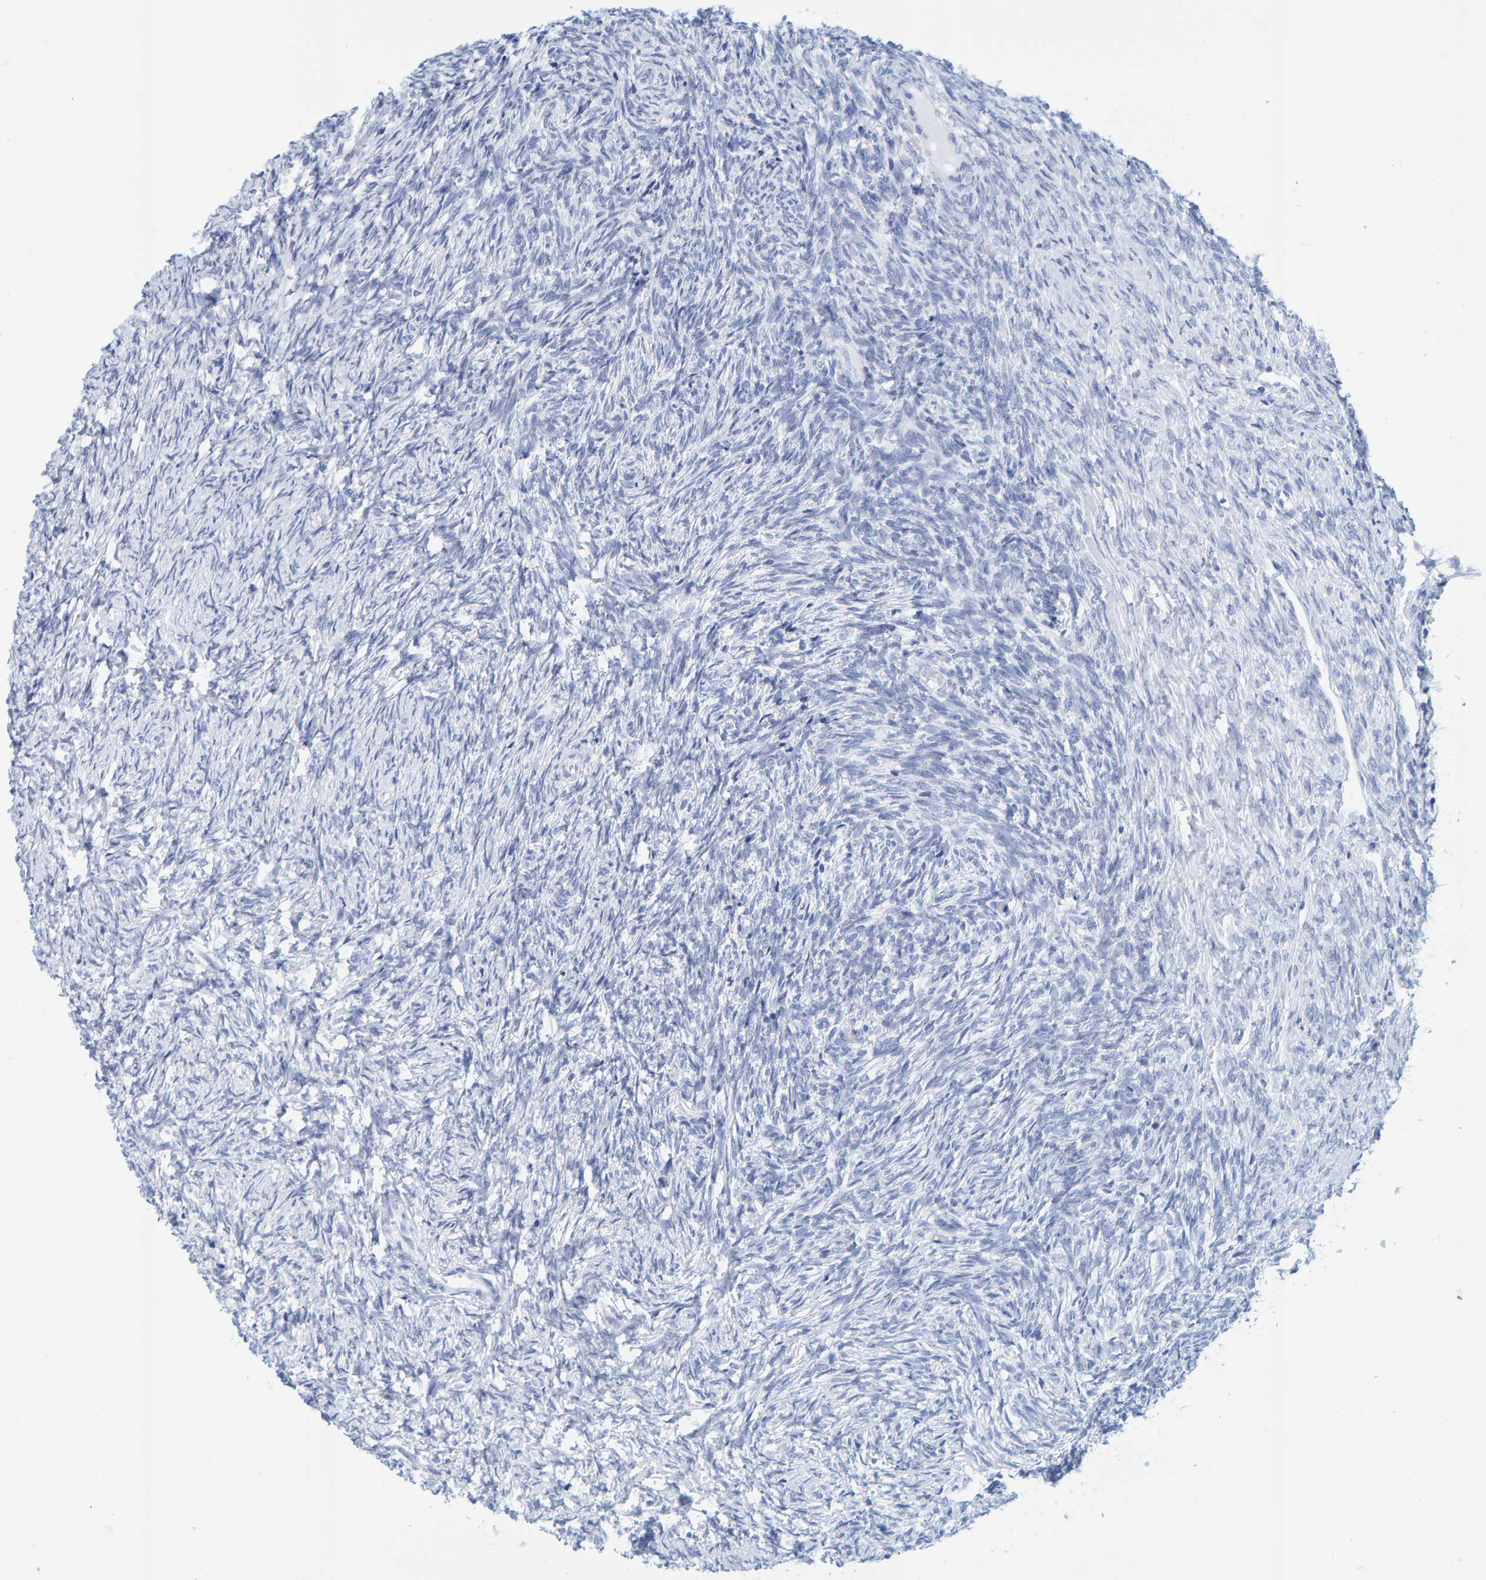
{"staining": {"intensity": "negative", "quantity": "none", "location": "none"}, "tissue": "ovary", "cell_type": "Follicle cells", "image_type": "normal", "snomed": [{"axis": "morphology", "description": "Normal tissue, NOS"}, {"axis": "topography", "description": "Ovary"}], "caption": "The photomicrograph exhibits no staining of follicle cells in benign ovary.", "gene": "SFTPC", "patient": {"sex": "female", "age": 41}}